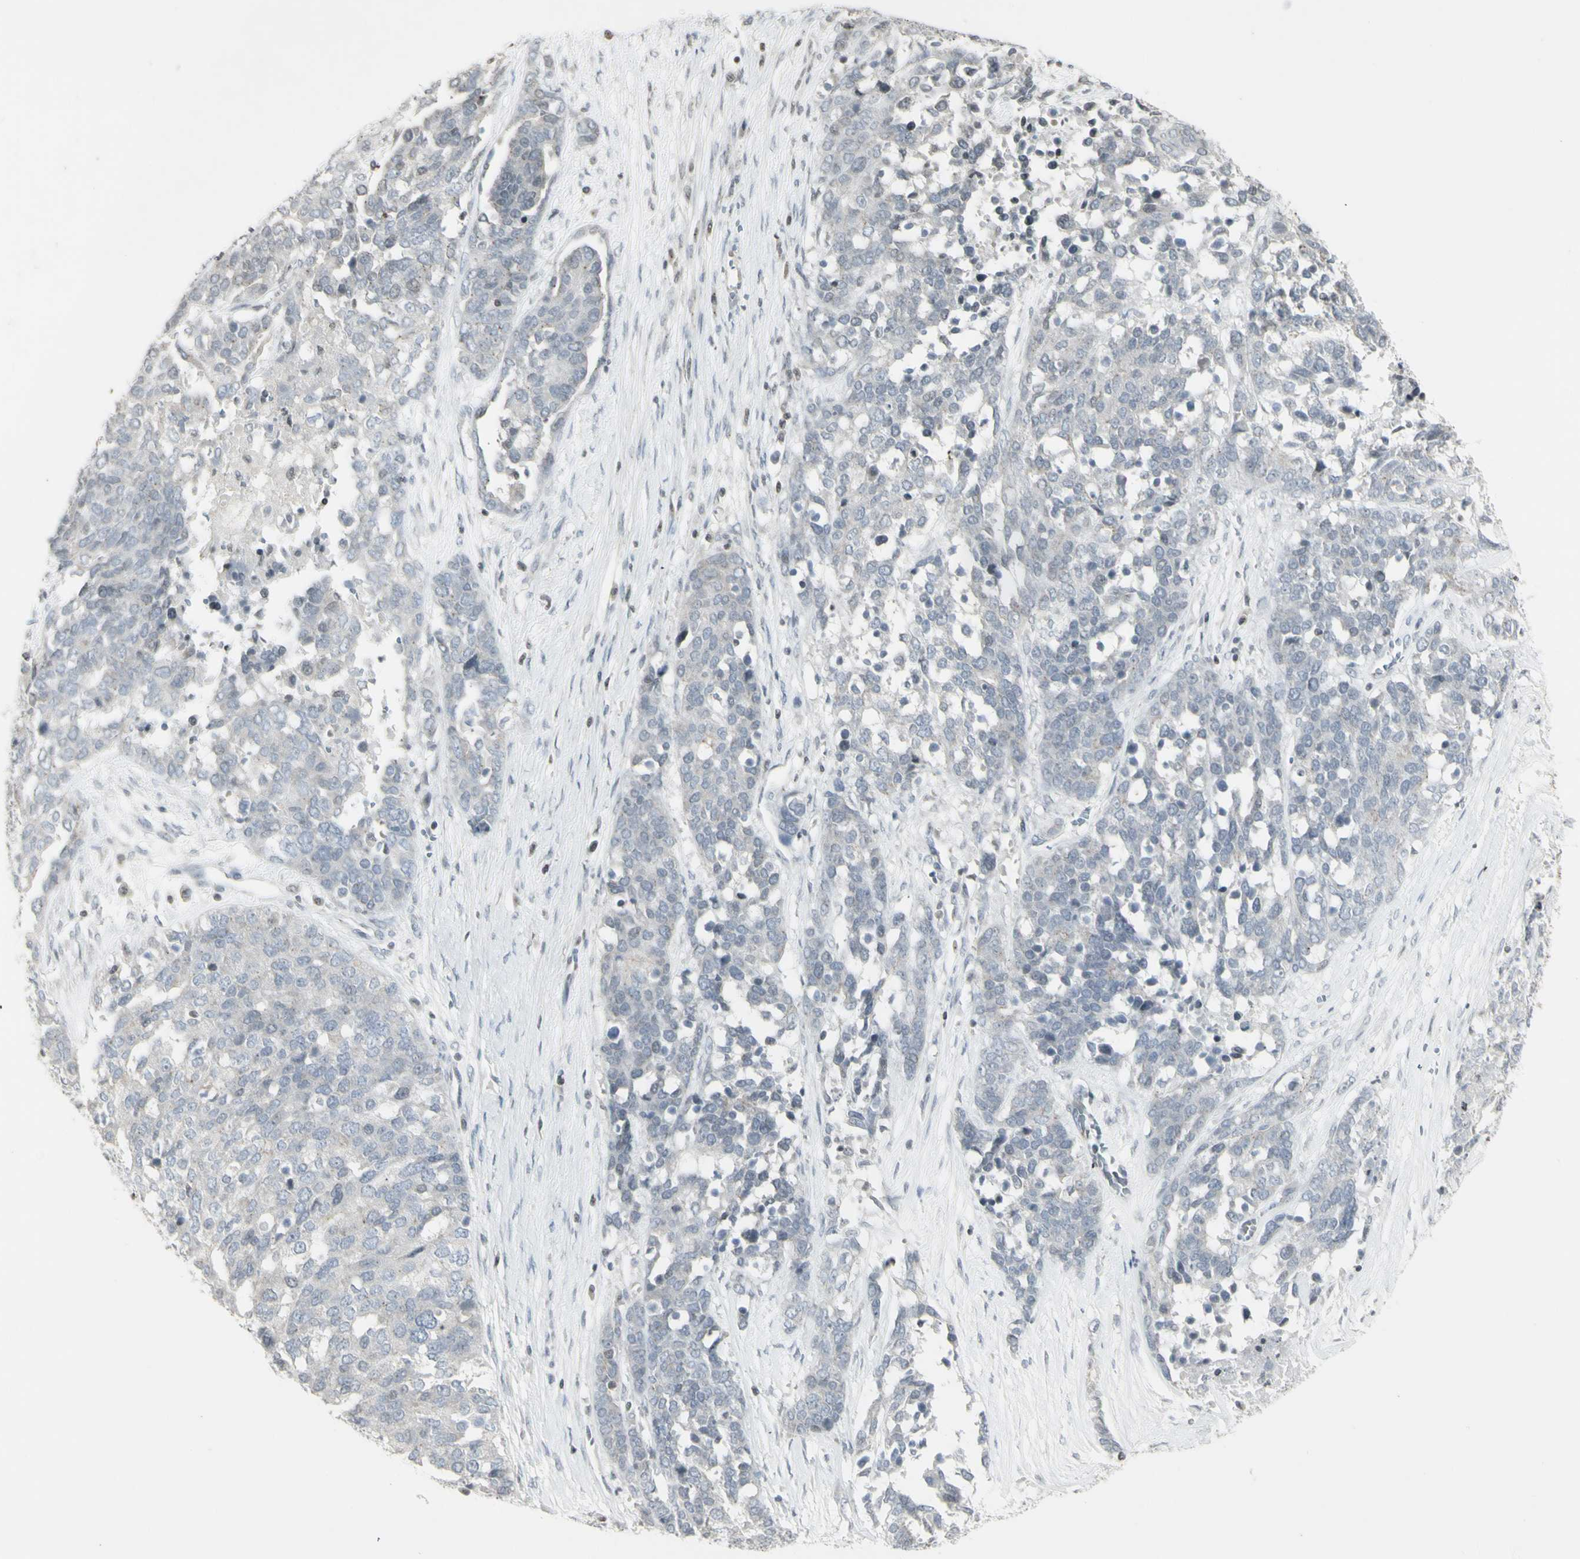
{"staining": {"intensity": "negative", "quantity": "none", "location": "none"}, "tissue": "ovarian cancer", "cell_type": "Tumor cells", "image_type": "cancer", "snomed": [{"axis": "morphology", "description": "Cystadenocarcinoma, serous, NOS"}, {"axis": "topography", "description": "Ovary"}], "caption": "This is an immunohistochemistry (IHC) image of human ovarian cancer (serous cystadenocarcinoma). There is no positivity in tumor cells.", "gene": "MUC5AC", "patient": {"sex": "female", "age": 44}}